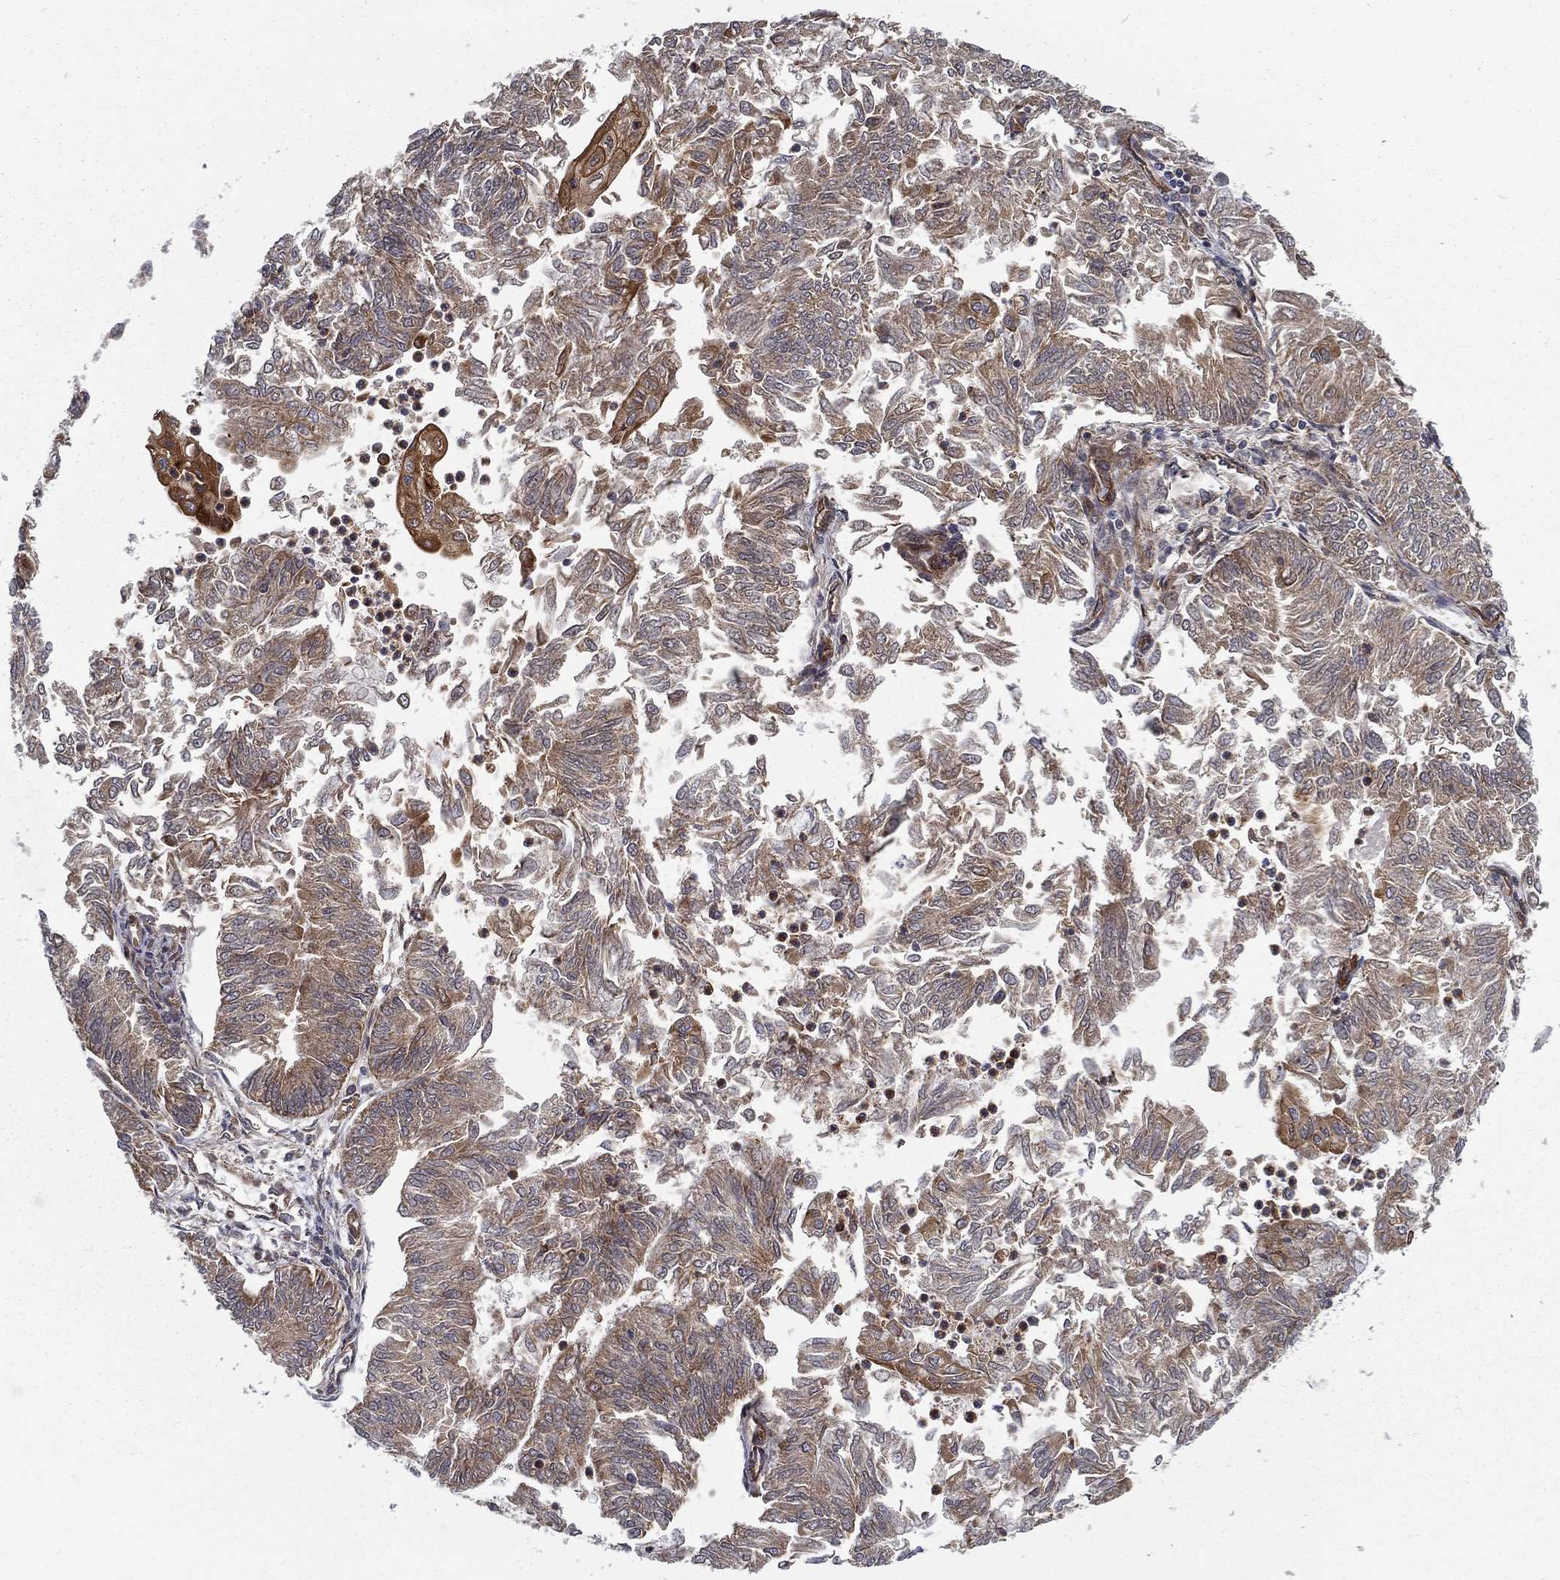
{"staining": {"intensity": "moderate", "quantity": "<25%", "location": "cytoplasmic/membranous"}, "tissue": "endometrial cancer", "cell_type": "Tumor cells", "image_type": "cancer", "snomed": [{"axis": "morphology", "description": "Adenocarcinoma, NOS"}, {"axis": "topography", "description": "Endometrium"}], "caption": "Protein expression by immunohistochemistry demonstrates moderate cytoplasmic/membranous positivity in approximately <25% of tumor cells in endometrial cancer.", "gene": "UACA", "patient": {"sex": "female", "age": 59}}